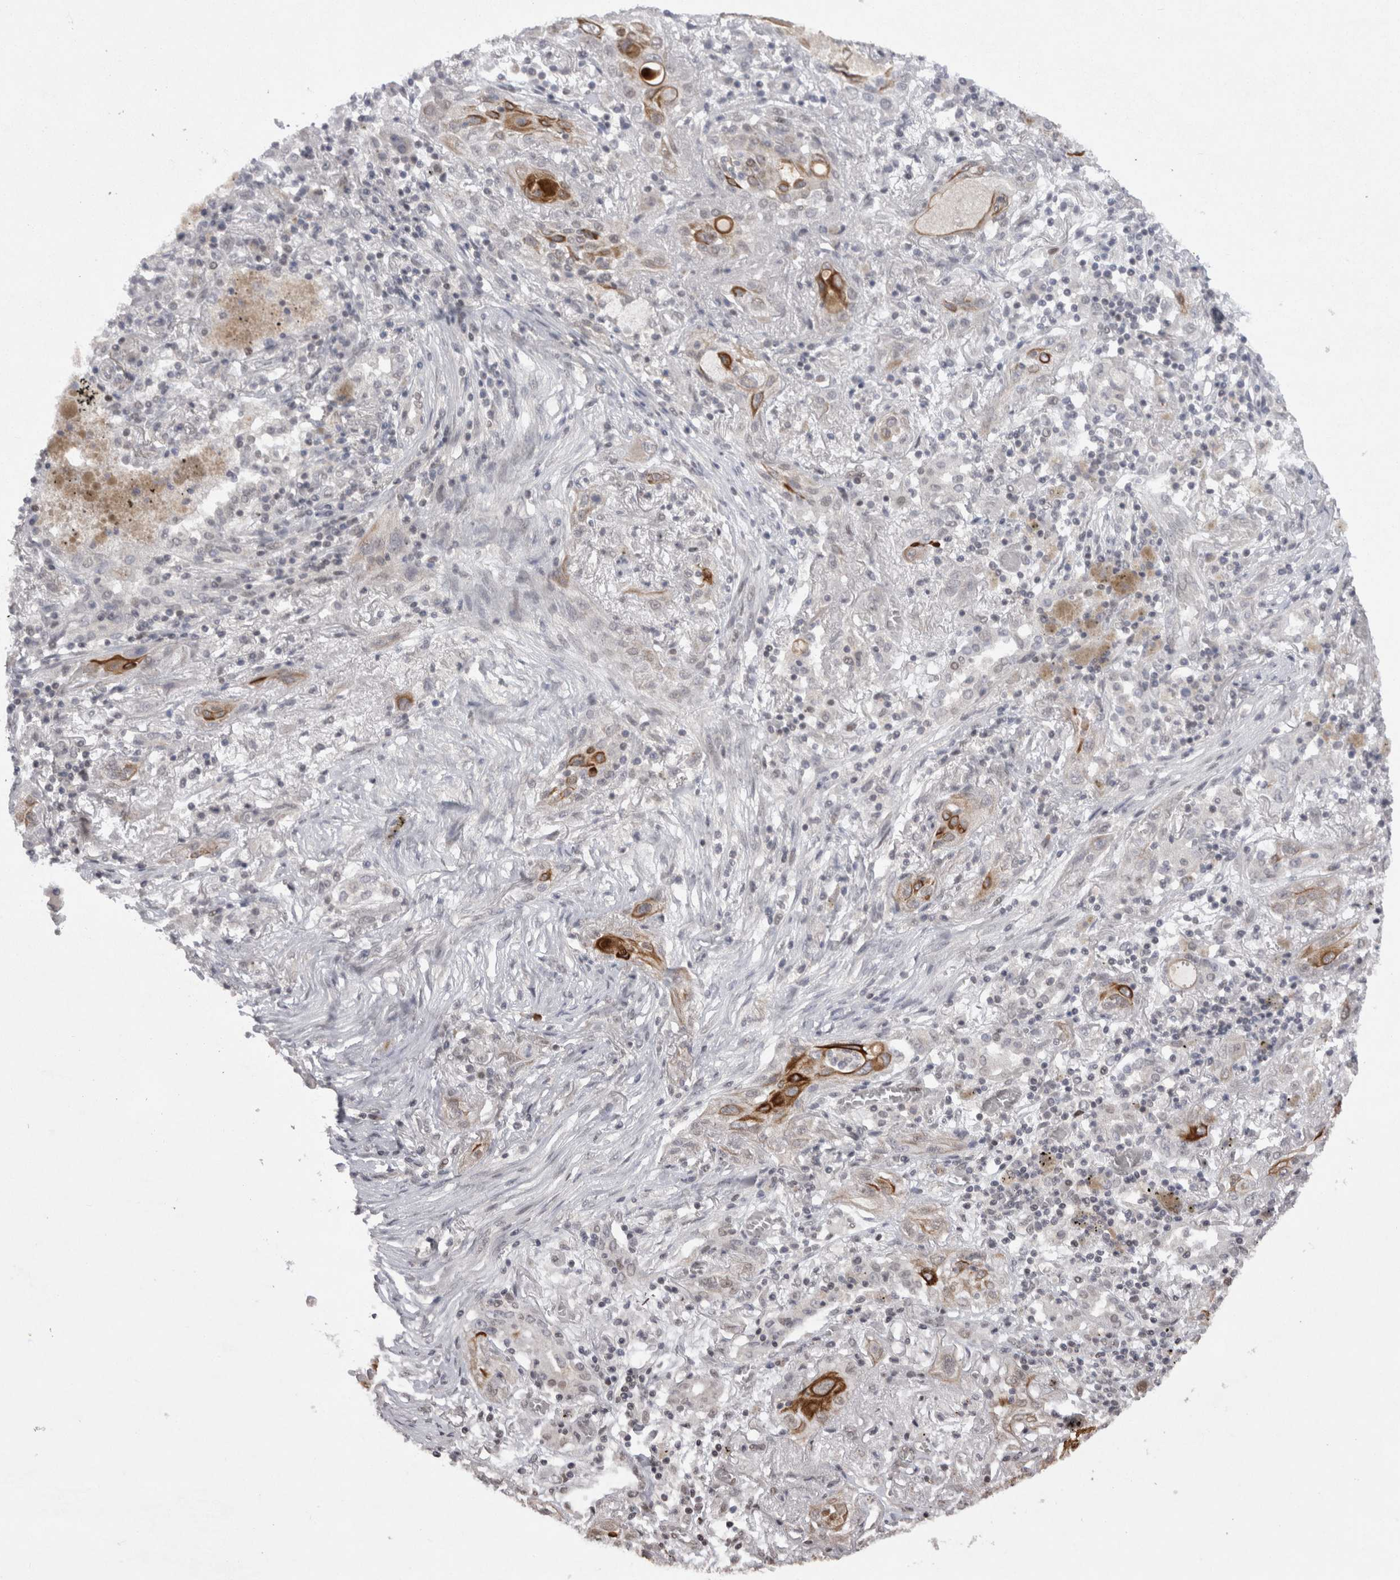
{"staining": {"intensity": "moderate", "quantity": "<25%", "location": "cytoplasmic/membranous"}, "tissue": "lung cancer", "cell_type": "Tumor cells", "image_type": "cancer", "snomed": [{"axis": "morphology", "description": "Squamous cell carcinoma, NOS"}, {"axis": "topography", "description": "Lung"}], "caption": "Moderate cytoplasmic/membranous expression for a protein is appreciated in about <25% of tumor cells of lung squamous cell carcinoma using immunohistochemistry.", "gene": "DDX4", "patient": {"sex": "female", "age": 47}}